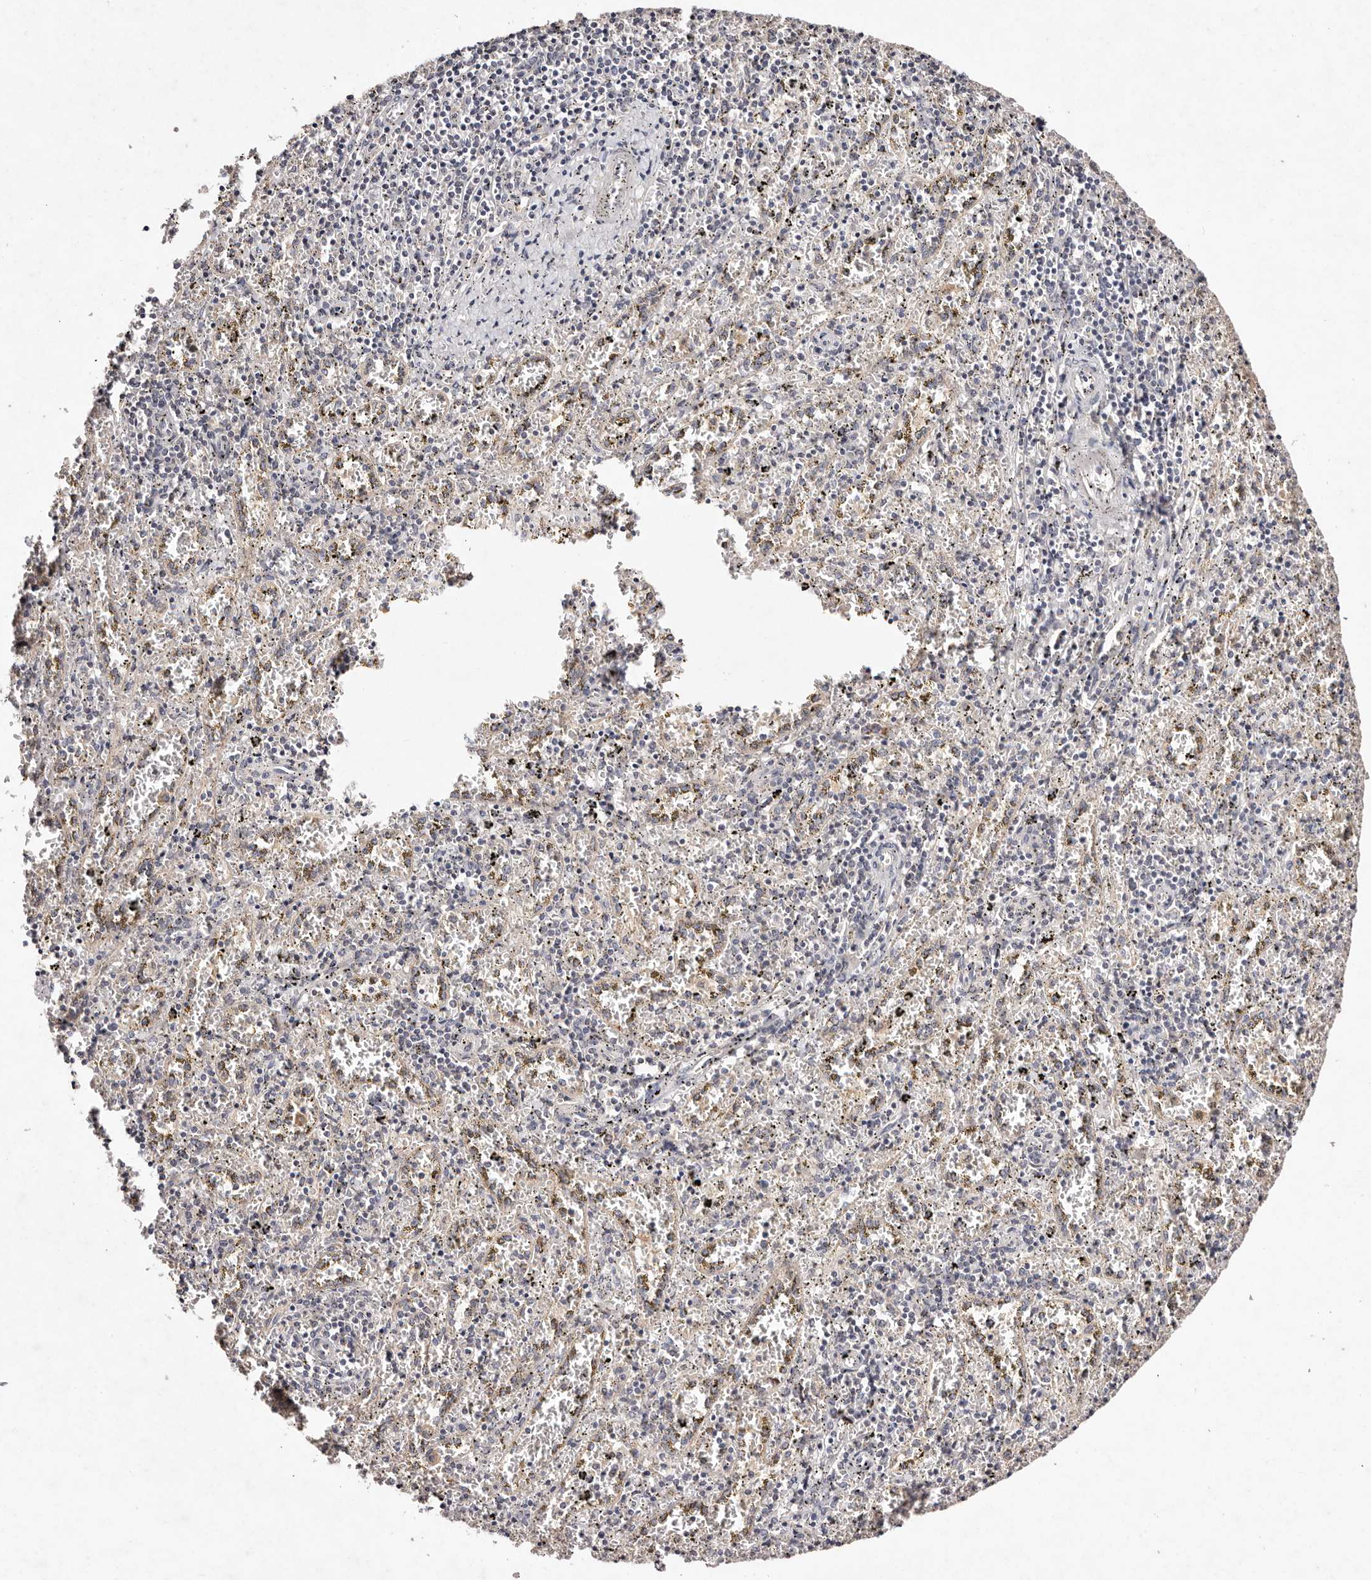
{"staining": {"intensity": "negative", "quantity": "none", "location": "none"}, "tissue": "spleen", "cell_type": "Cells in red pulp", "image_type": "normal", "snomed": [{"axis": "morphology", "description": "Normal tissue, NOS"}, {"axis": "topography", "description": "Spleen"}], "caption": "Human spleen stained for a protein using immunohistochemistry (IHC) reveals no staining in cells in red pulp.", "gene": "TSC2", "patient": {"sex": "male", "age": 11}}